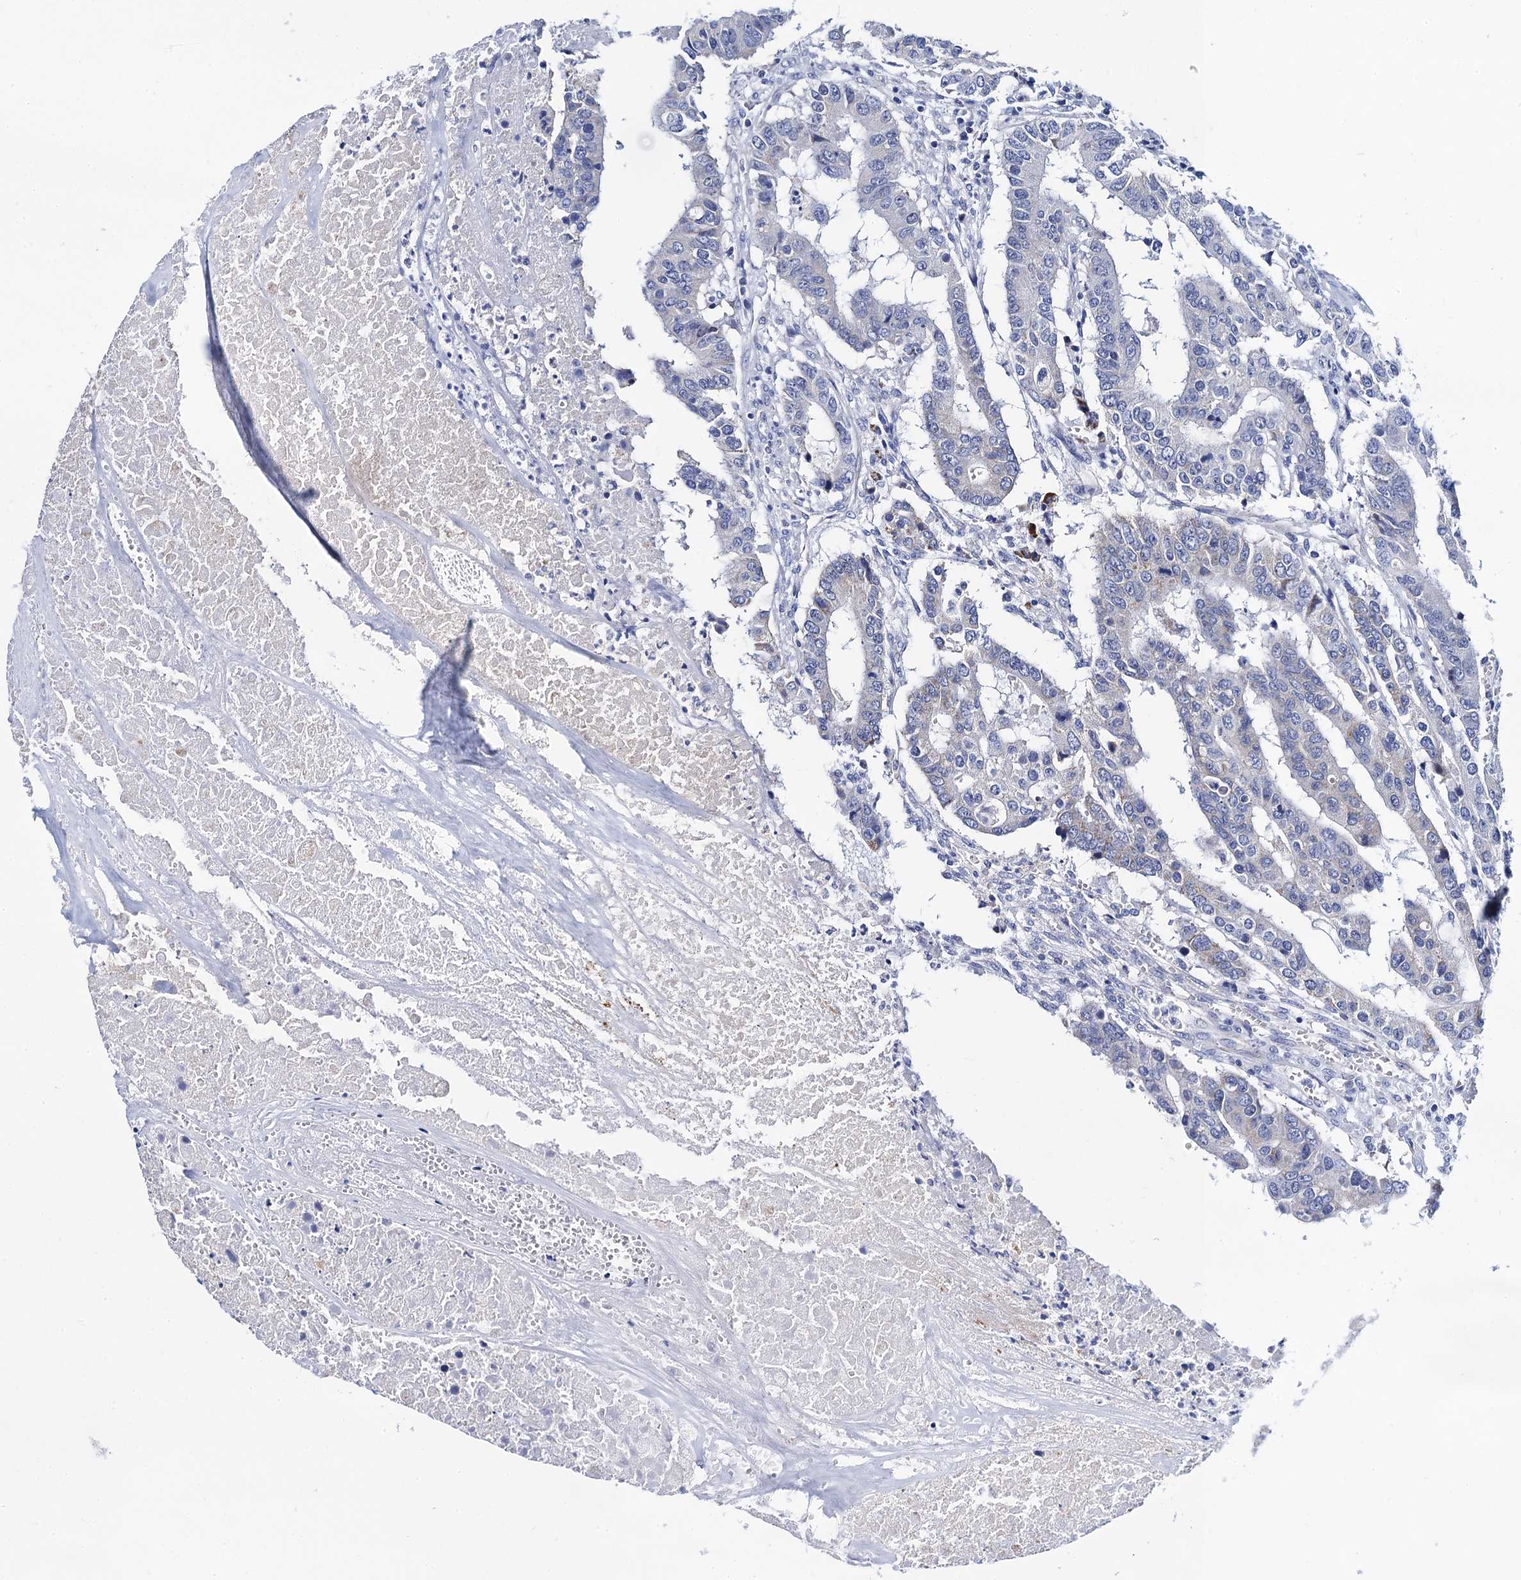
{"staining": {"intensity": "negative", "quantity": "none", "location": "none"}, "tissue": "colorectal cancer", "cell_type": "Tumor cells", "image_type": "cancer", "snomed": [{"axis": "morphology", "description": "Adenocarcinoma, NOS"}, {"axis": "topography", "description": "Colon"}], "caption": "The photomicrograph reveals no significant staining in tumor cells of colorectal adenocarcinoma.", "gene": "ACADSB", "patient": {"sex": "male", "age": 77}}